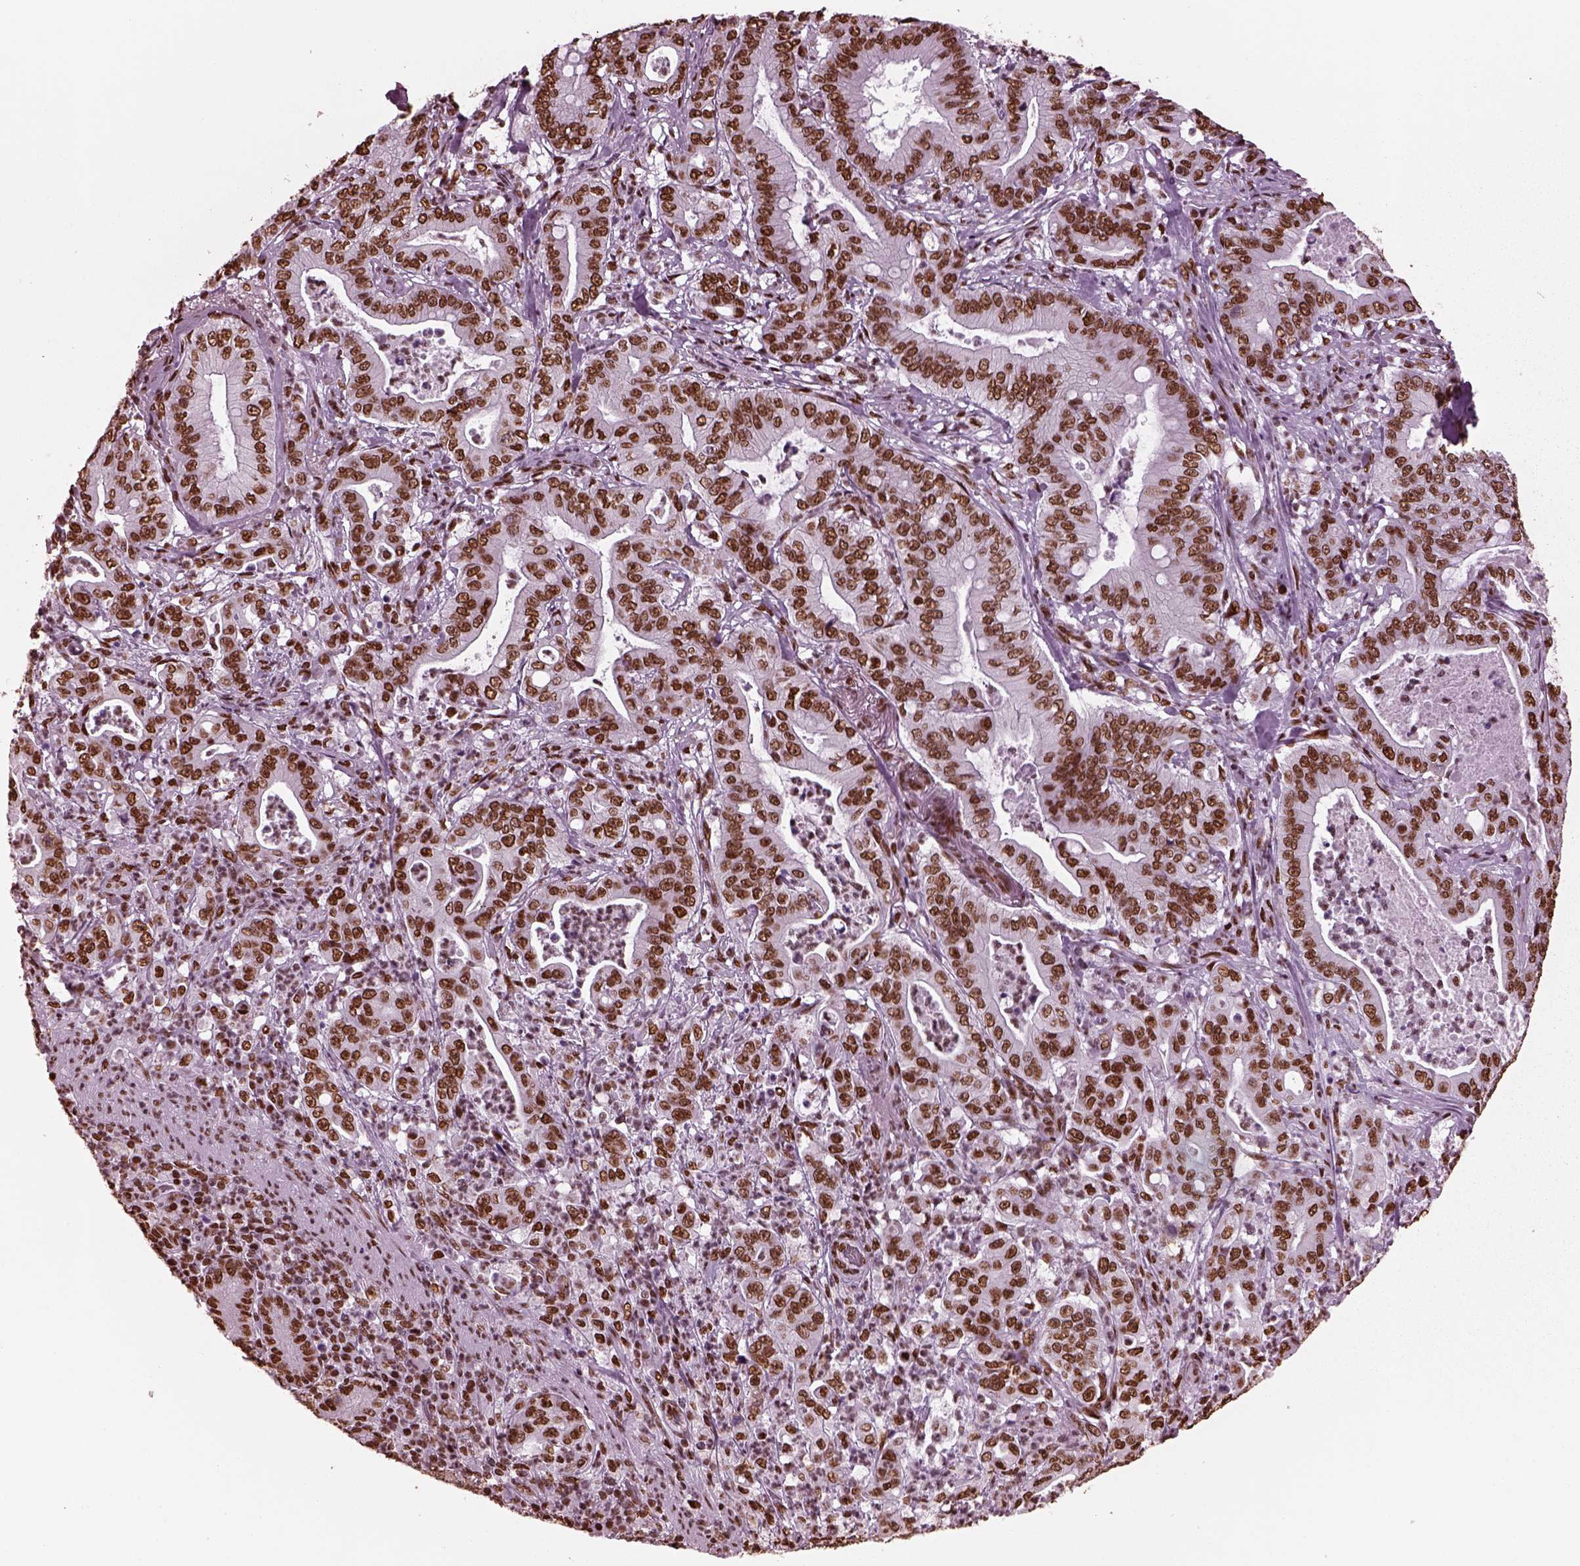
{"staining": {"intensity": "moderate", "quantity": ">75%", "location": "nuclear"}, "tissue": "pancreatic cancer", "cell_type": "Tumor cells", "image_type": "cancer", "snomed": [{"axis": "morphology", "description": "Adenocarcinoma, NOS"}, {"axis": "topography", "description": "Pancreas"}], "caption": "Pancreatic adenocarcinoma was stained to show a protein in brown. There is medium levels of moderate nuclear positivity in approximately >75% of tumor cells.", "gene": "CBFA2T3", "patient": {"sex": "male", "age": 71}}